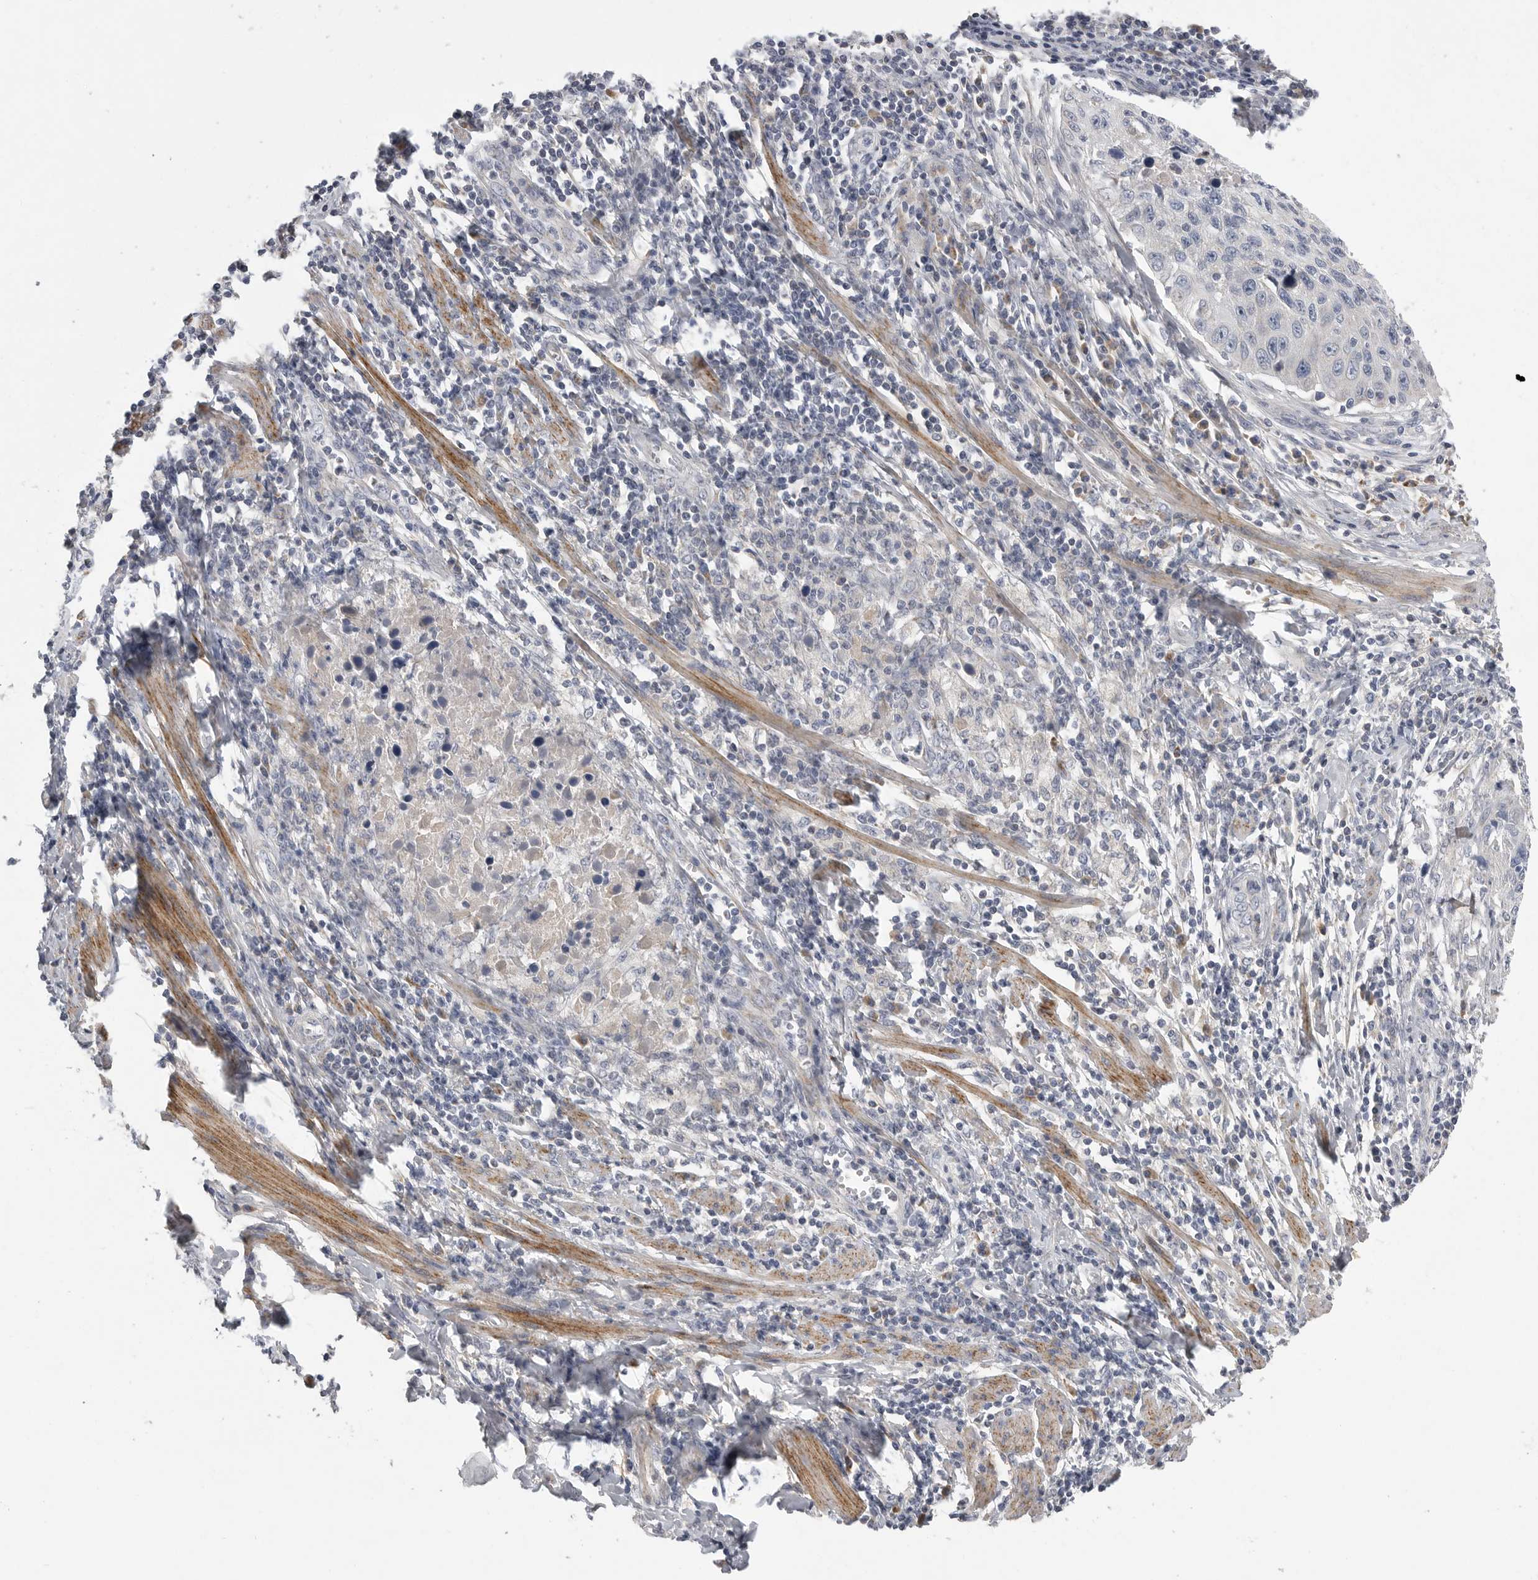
{"staining": {"intensity": "negative", "quantity": "none", "location": "none"}, "tissue": "cervical cancer", "cell_type": "Tumor cells", "image_type": "cancer", "snomed": [{"axis": "morphology", "description": "Squamous cell carcinoma, NOS"}, {"axis": "topography", "description": "Cervix"}], "caption": "IHC photomicrograph of neoplastic tissue: human cervical cancer (squamous cell carcinoma) stained with DAB (3,3'-diaminobenzidine) demonstrates no significant protein expression in tumor cells.", "gene": "SDC3", "patient": {"sex": "female", "age": 53}}